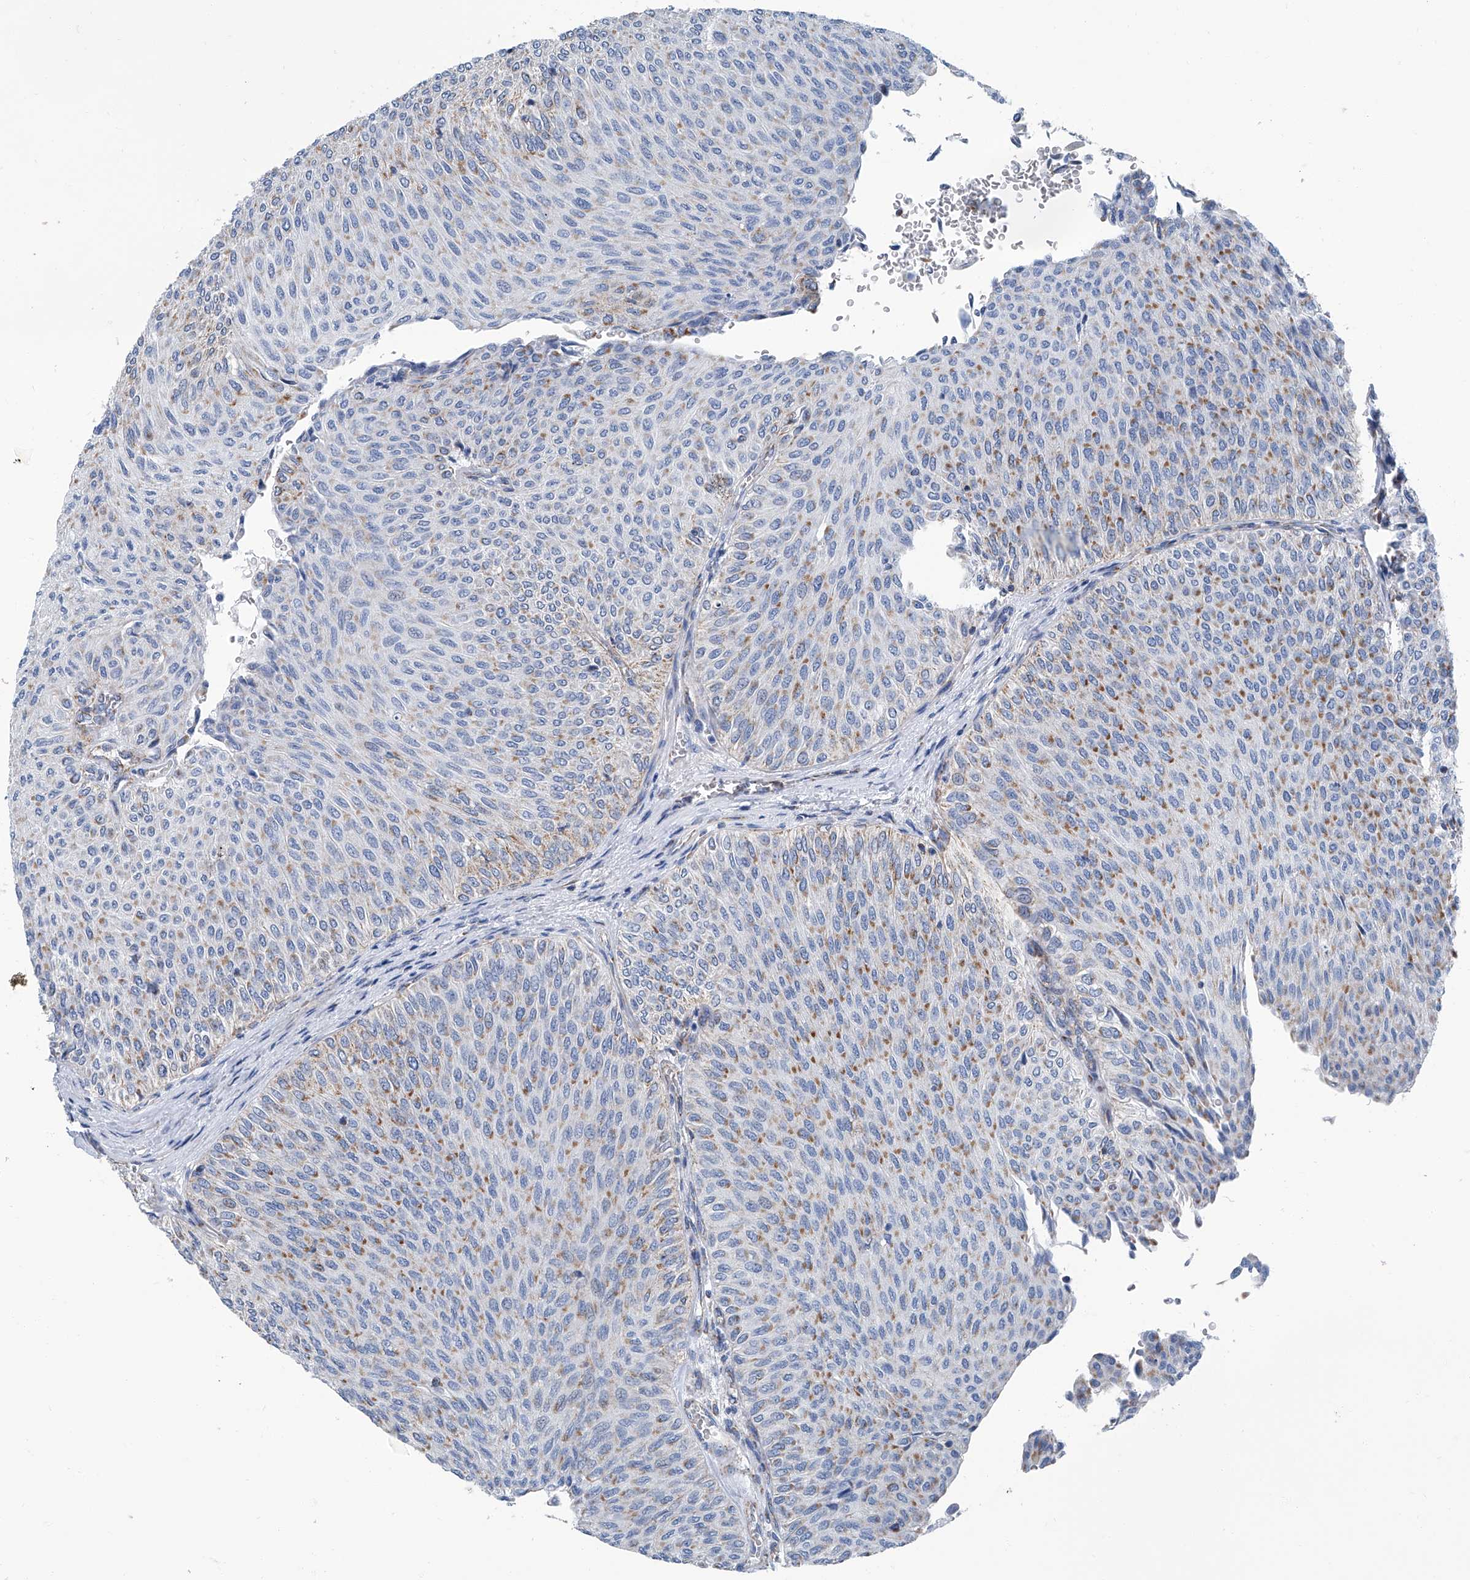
{"staining": {"intensity": "moderate", "quantity": "25%-75%", "location": "cytoplasmic/membranous"}, "tissue": "urothelial cancer", "cell_type": "Tumor cells", "image_type": "cancer", "snomed": [{"axis": "morphology", "description": "Urothelial carcinoma, Low grade"}, {"axis": "topography", "description": "Urinary bladder"}], "caption": "An image showing moderate cytoplasmic/membranous positivity in approximately 25%-75% of tumor cells in low-grade urothelial carcinoma, as visualized by brown immunohistochemical staining.", "gene": "MT-ND1", "patient": {"sex": "male", "age": 78}}